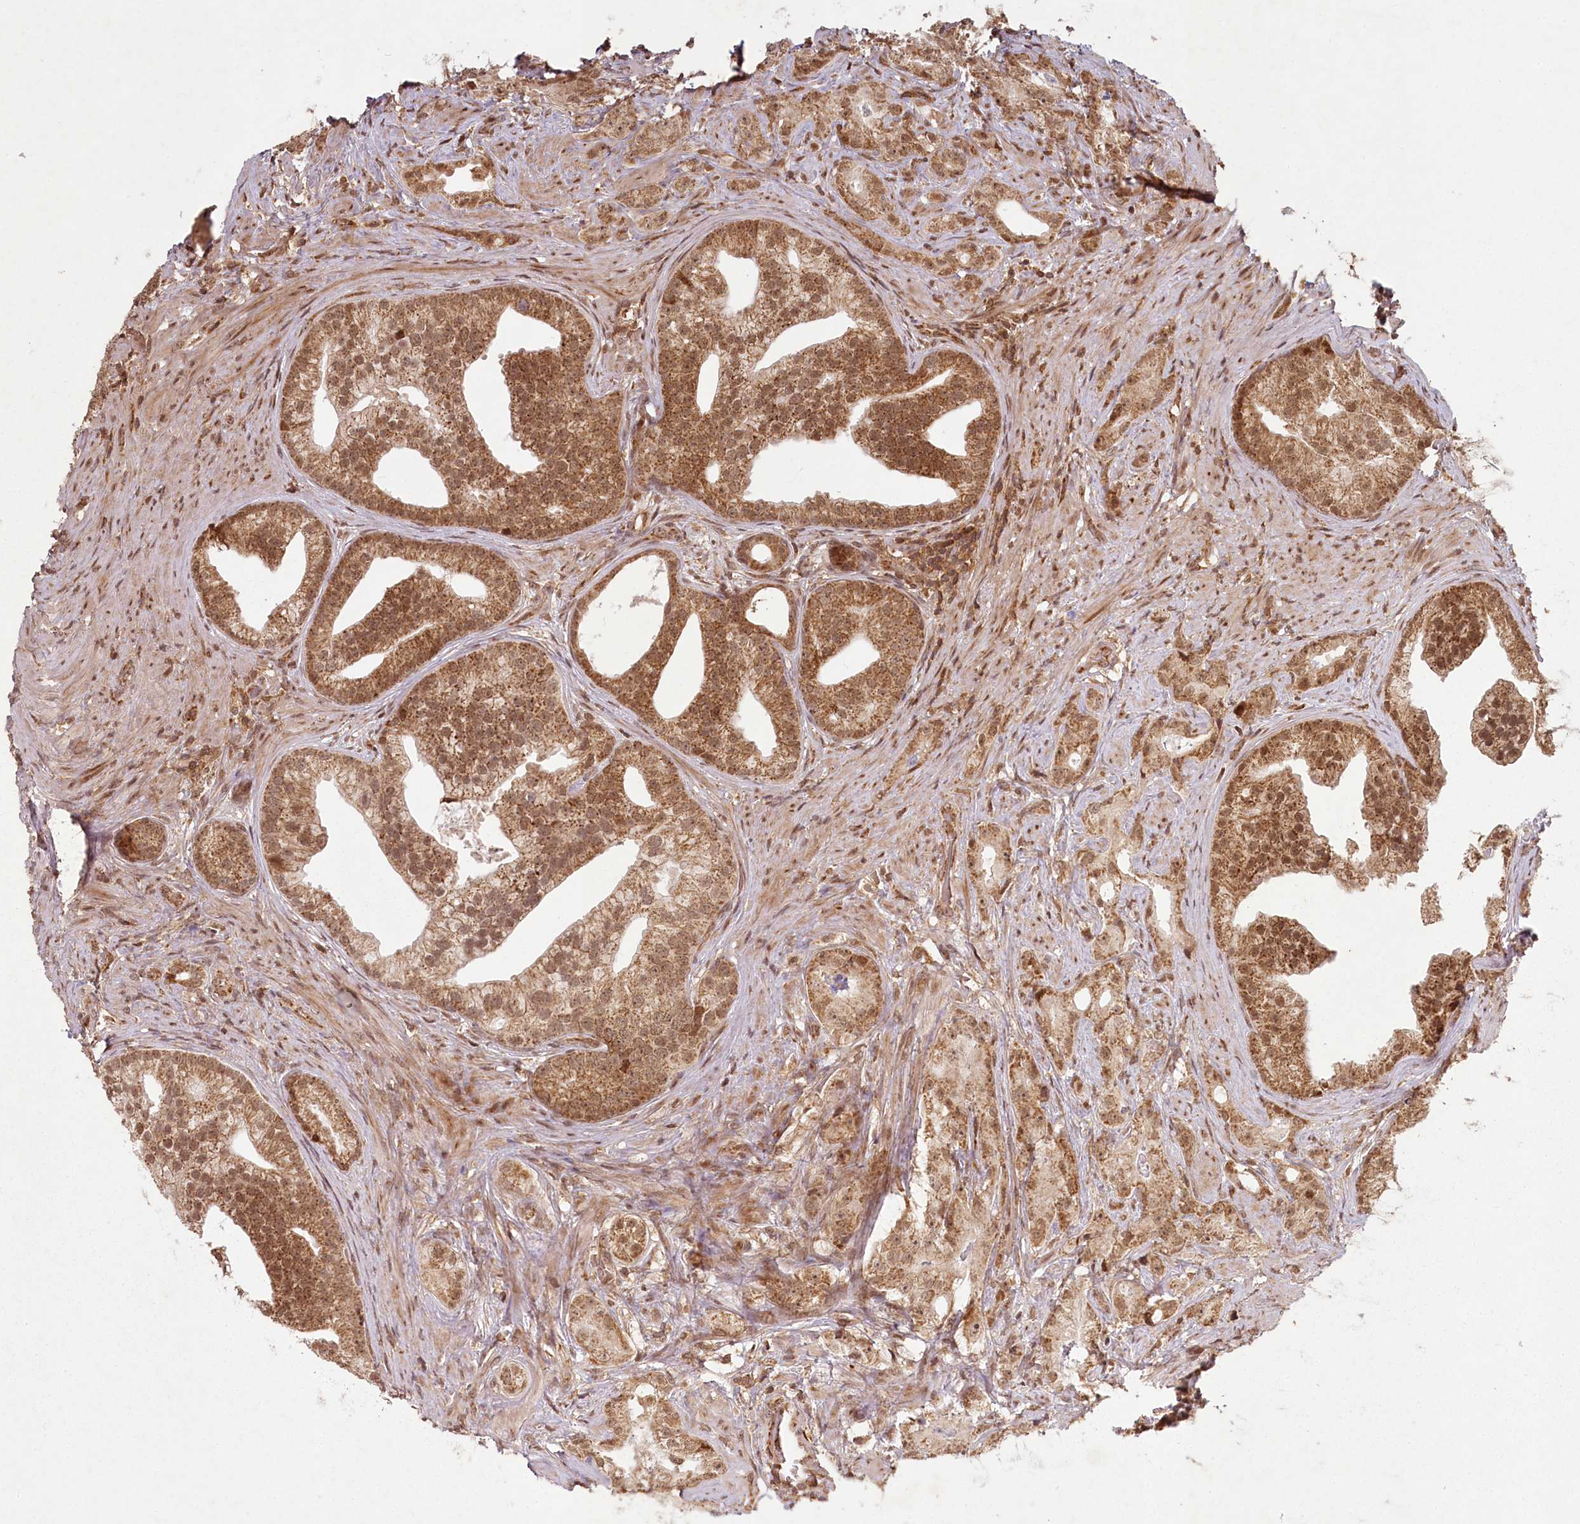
{"staining": {"intensity": "moderate", "quantity": ">75%", "location": "cytoplasmic/membranous,nuclear"}, "tissue": "prostate cancer", "cell_type": "Tumor cells", "image_type": "cancer", "snomed": [{"axis": "morphology", "description": "Adenocarcinoma, Low grade"}, {"axis": "topography", "description": "Prostate"}], "caption": "Brown immunohistochemical staining in prostate cancer demonstrates moderate cytoplasmic/membranous and nuclear expression in about >75% of tumor cells.", "gene": "MICU1", "patient": {"sex": "male", "age": 71}}